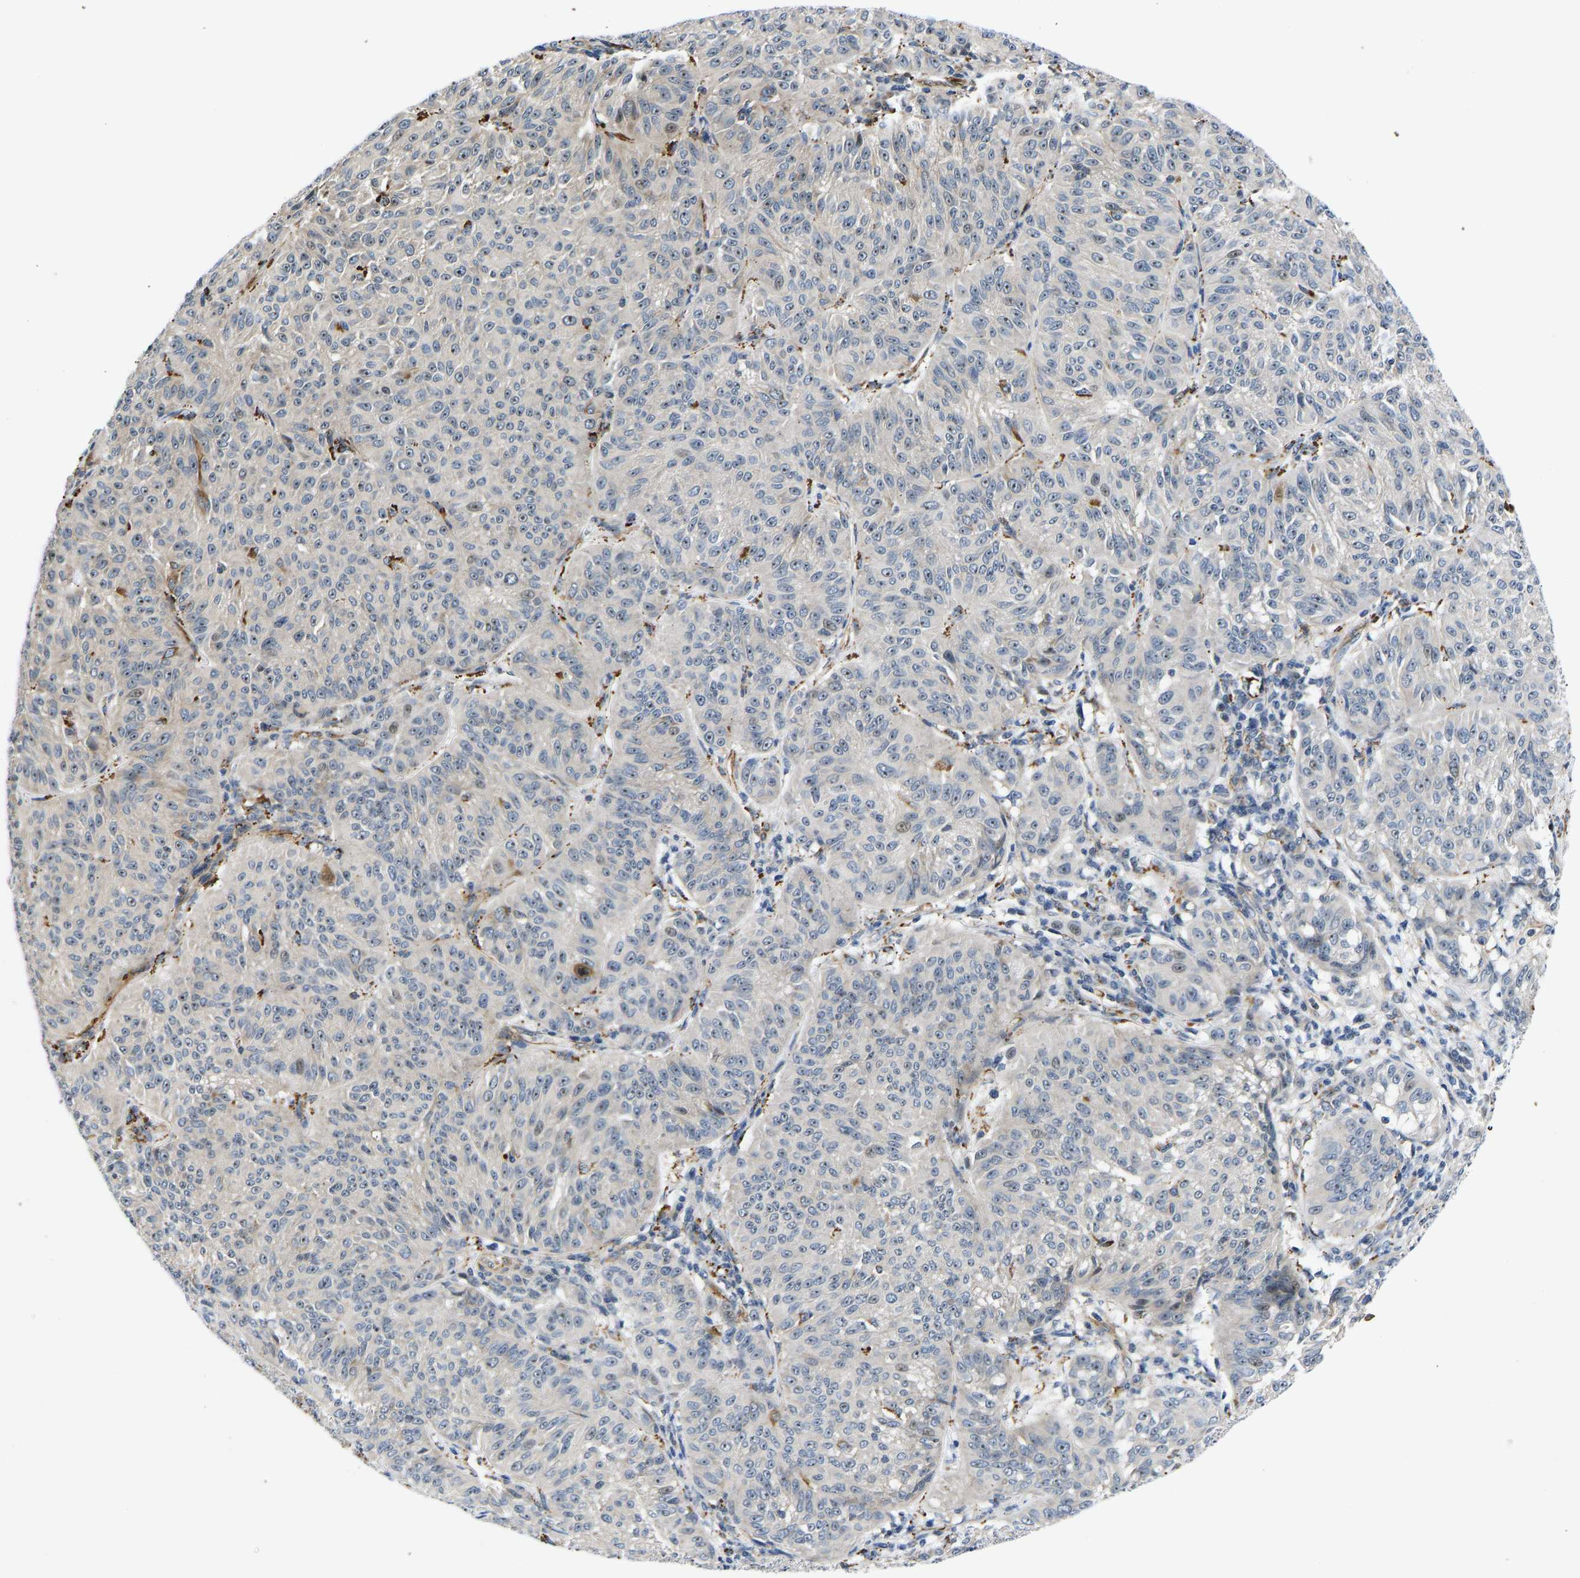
{"staining": {"intensity": "weak", "quantity": "25%-75%", "location": "nuclear"}, "tissue": "melanoma", "cell_type": "Tumor cells", "image_type": "cancer", "snomed": [{"axis": "morphology", "description": "Malignant melanoma, NOS"}, {"axis": "topography", "description": "Skin"}], "caption": "Immunohistochemical staining of melanoma demonstrates low levels of weak nuclear protein expression in approximately 25%-75% of tumor cells. (DAB (3,3'-diaminobenzidine) = brown stain, brightfield microscopy at high magnification).", "gene": "RESF1", "patient": {"sex": "female", "age": 72}}